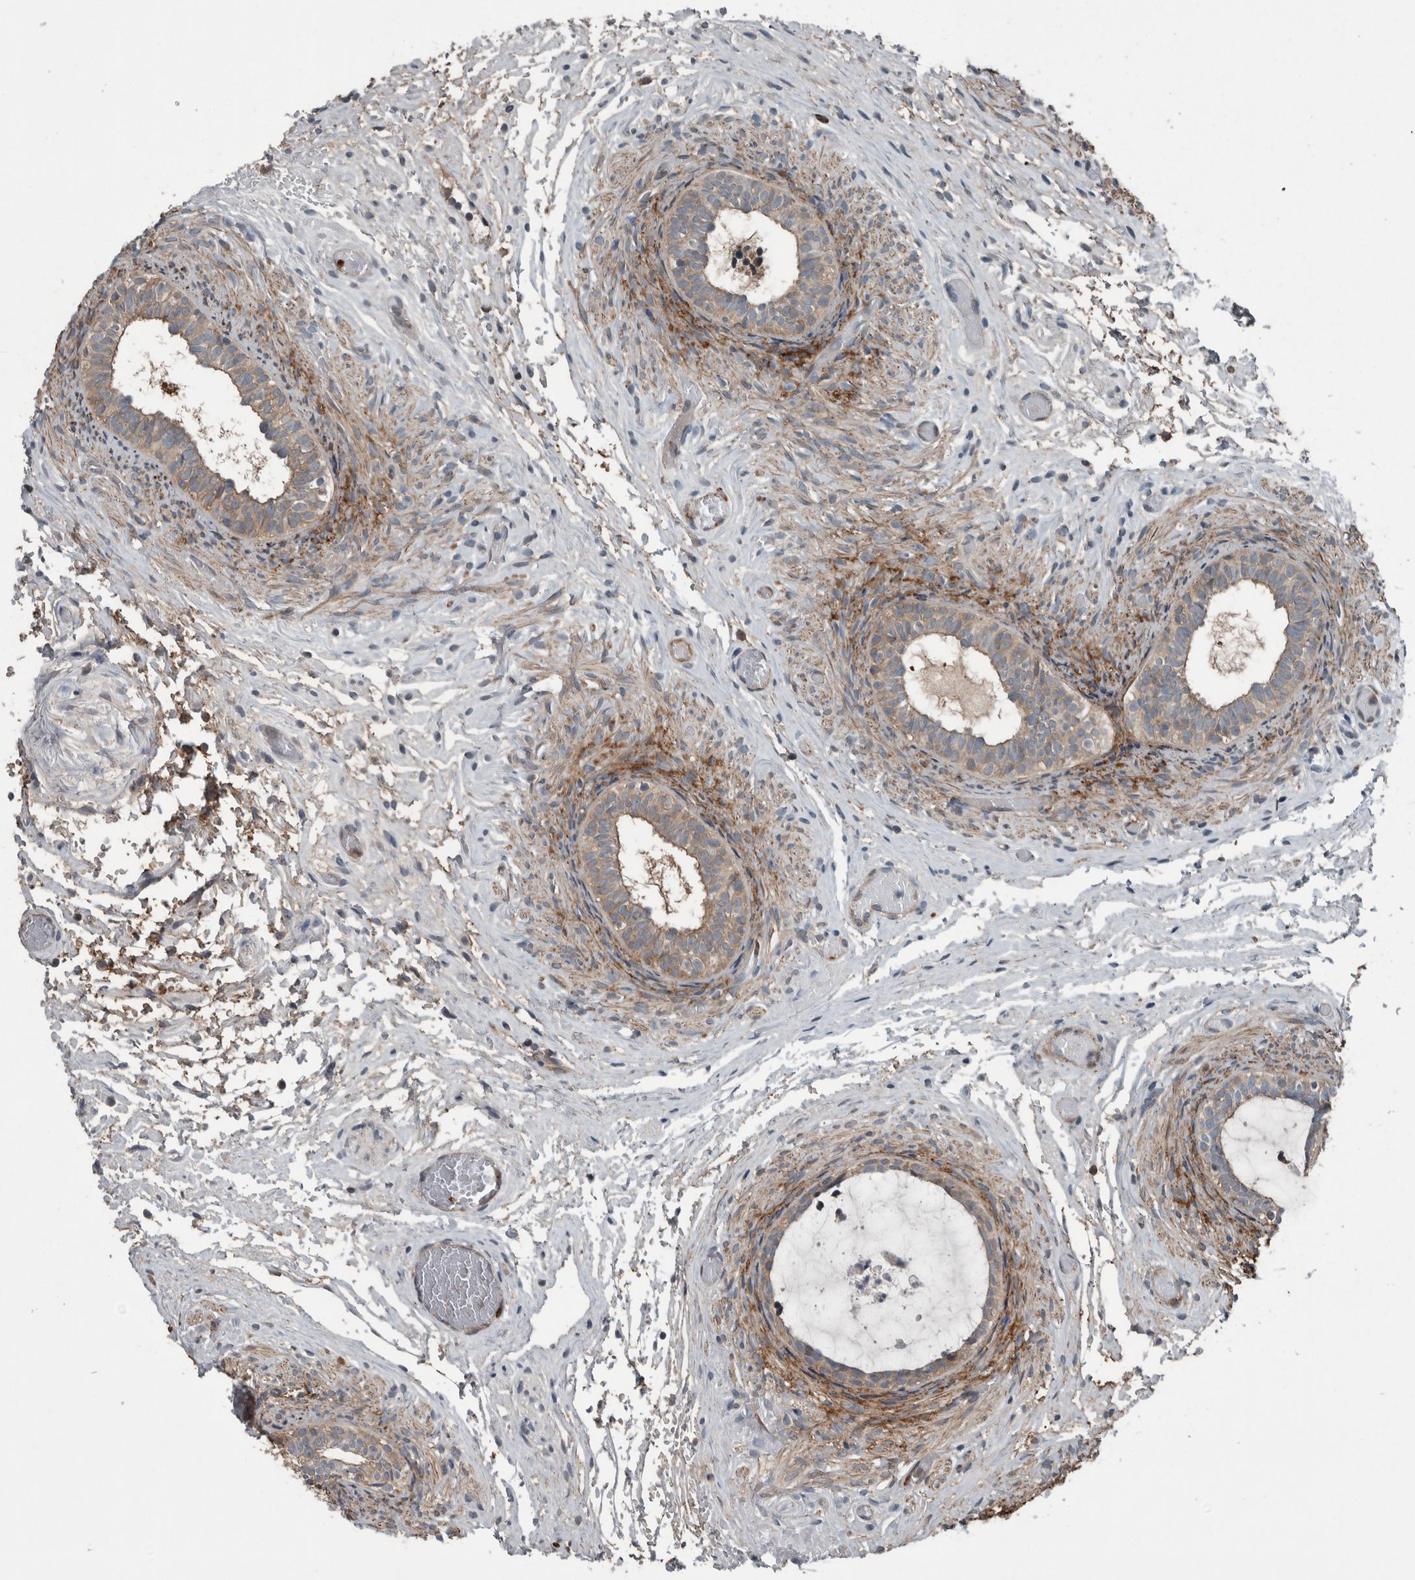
{"staining": {"intensity": "moderate", "quantity": ">75%", "location": "cytoplasmic/membranous"}, "tissue": "epididymis", "cell_type": "Glandular cells", "image_type": "normal", "snomed": [{"axis": "morphology", "description": "Normal tissue, NOS"}, {"axis": "topography", "description": "Epididymis"}], "caption": "An immunohistochemistry (IHC) image of normal tissue is shown. Protein staining in brown highlights moderate cytoplasmic/membranous positivity in epididymis within glandular cells.", "gene": "EXOC8", "patient": {"sex": "male", "age": 5}}